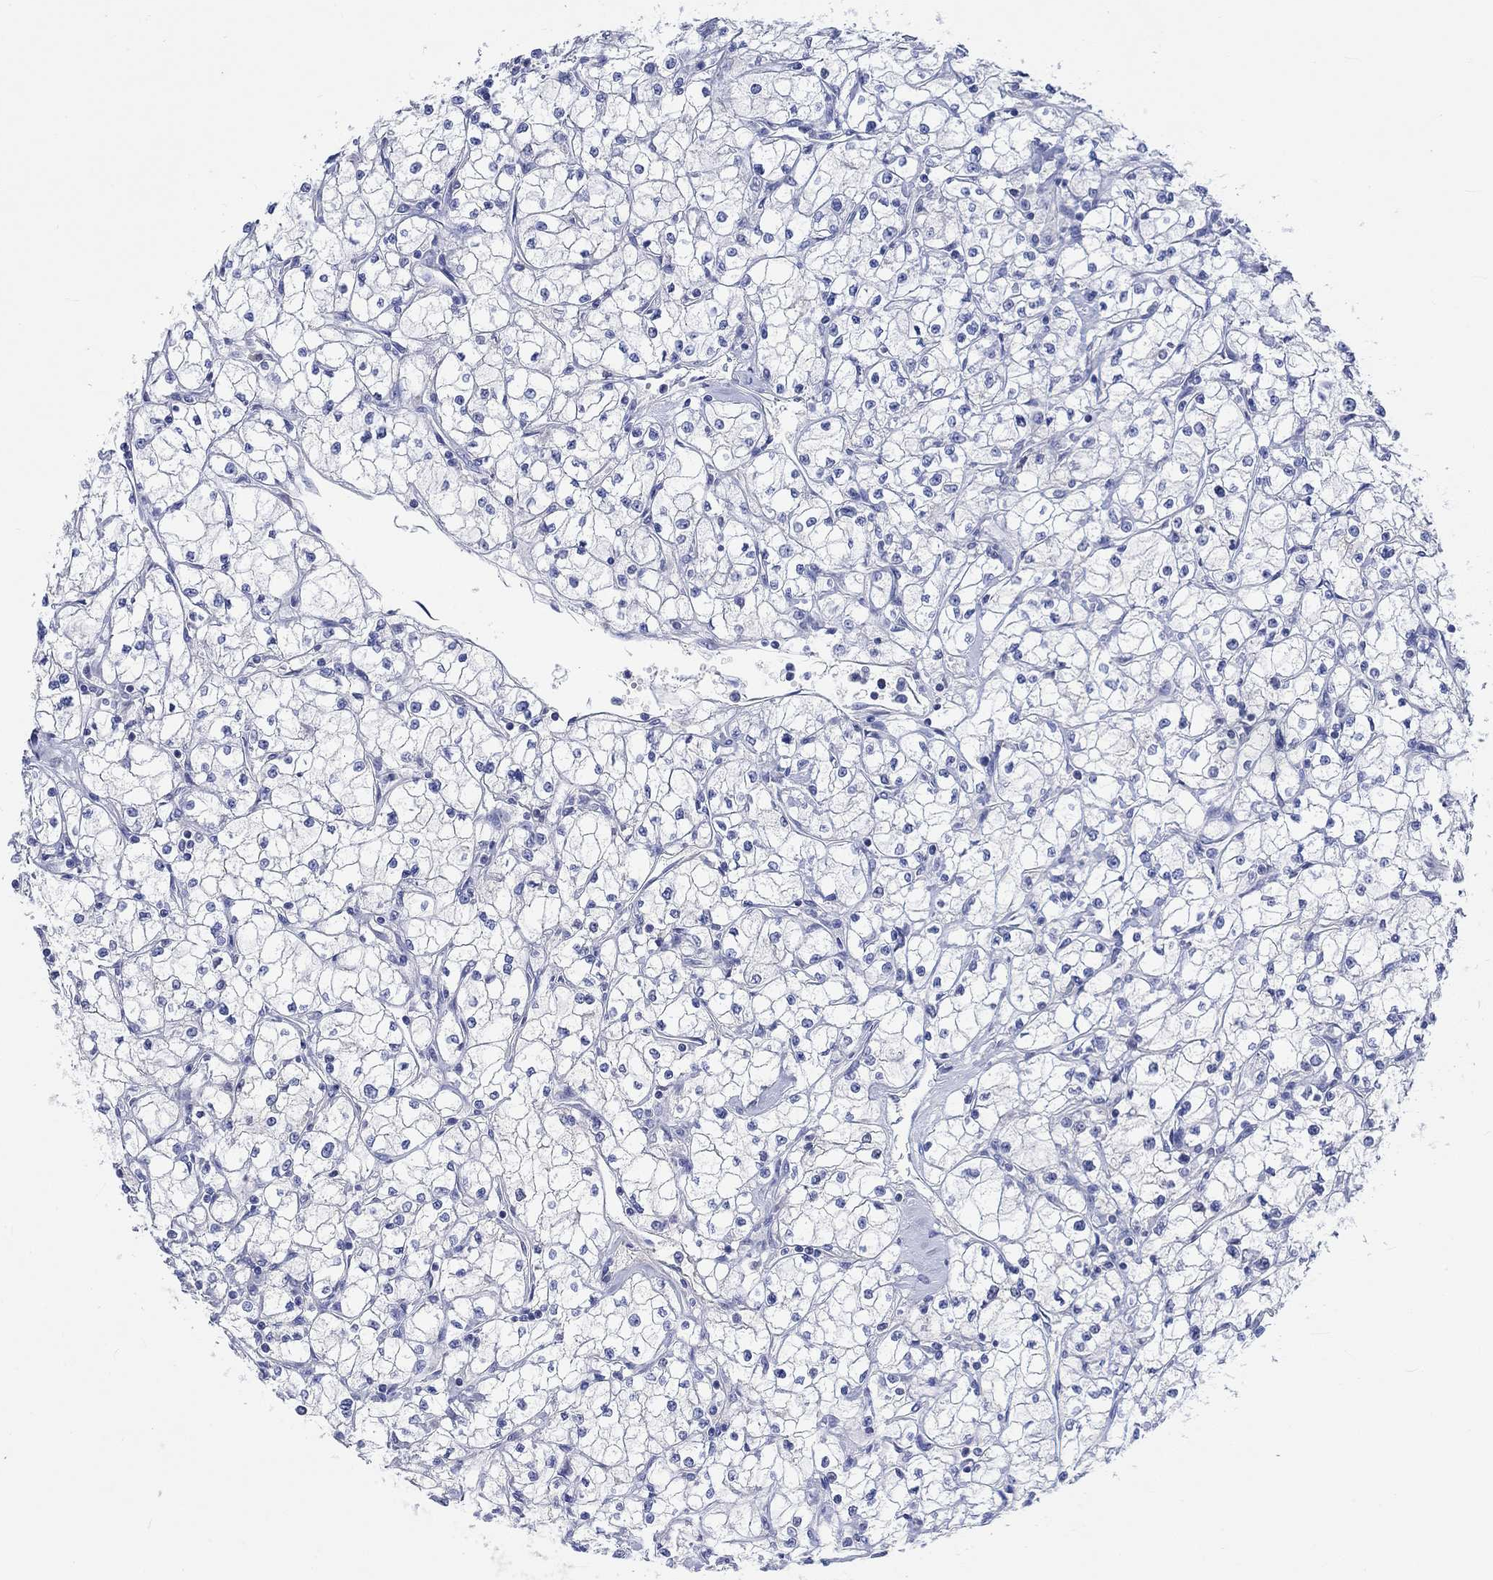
{"staining": {"intensity": "negative", "quantity": "none", "location": "none"}, "tissue": "renal cancer", "cell_type": "Tumor cells", "image_type": "cancer", "snomed": [{"axis": "morphology", "description": "Adenocarcinoma, NOS"}, {"axis": "topography", "description": "Kidney"}], "caption": "The photomicrograph demonstrates no staining of tumor cells in renal cancer. (DAB (3,3'-diaminobenzidine) immunohistochemistry (IHC) with hematoxylin counter stain).", "gene": "GCM1", "patient": {"sex": "male", "age": 67}}